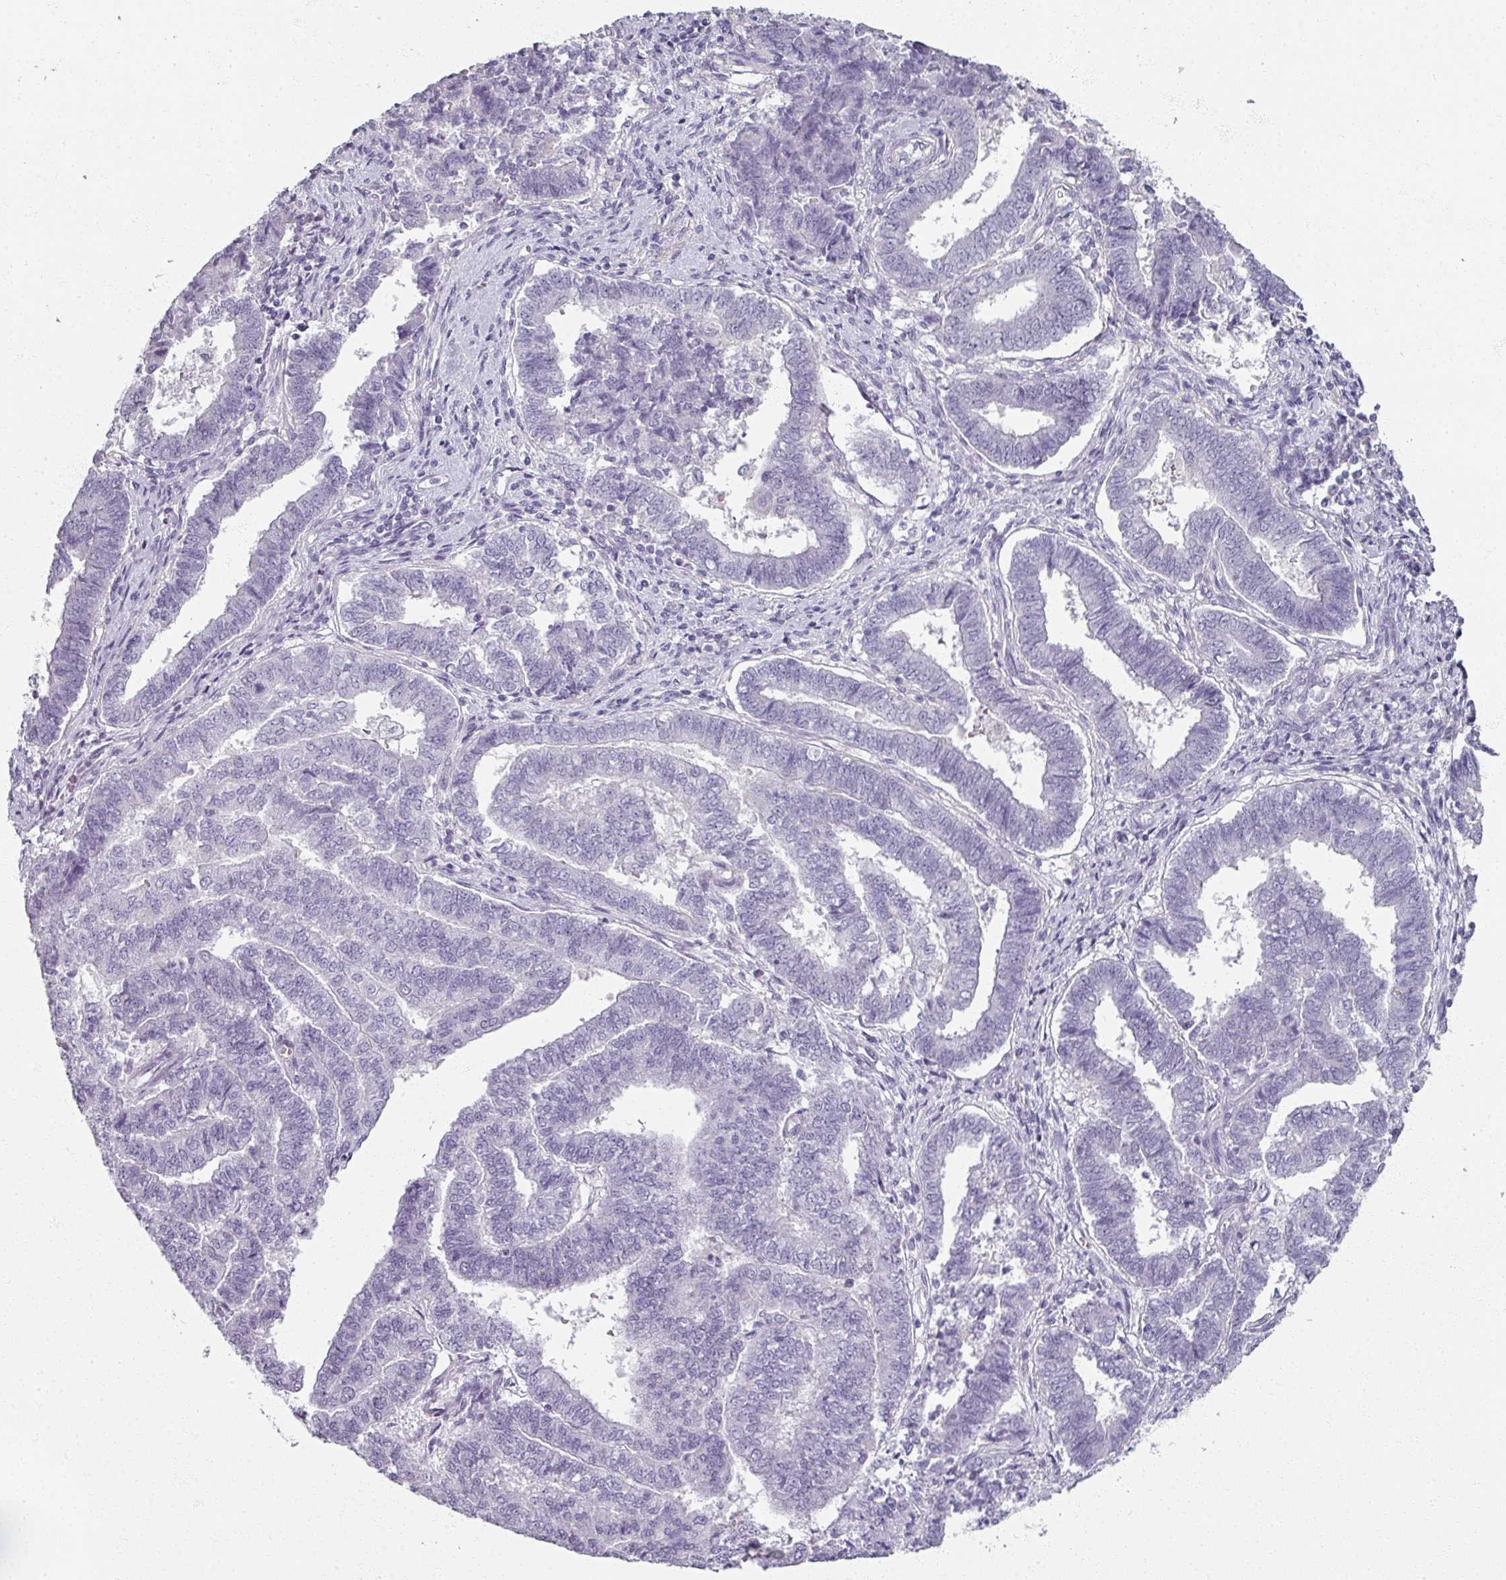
{"staining": {"intensity": "negative", "quantity": "none", "location": "none"}, "tissue": "endometrial cancer", "cell_type": "Tumor cells", "image_type": "cancer", "snomed": [{"axis": "morphology", "description": "Adenocarcinoma, NOS"}, {"axis": "topography", "description": "Endometrium"}], "caption": "High magnification brightfield microscopy of endometrial cancer (adenocarcinoma) stained with DAB (brown) and counterstained with hematoxylin (blue): tumor cells show no significant staining.", "gene": "RFPL2", "patient": {"sex": "female", "age": 72}}